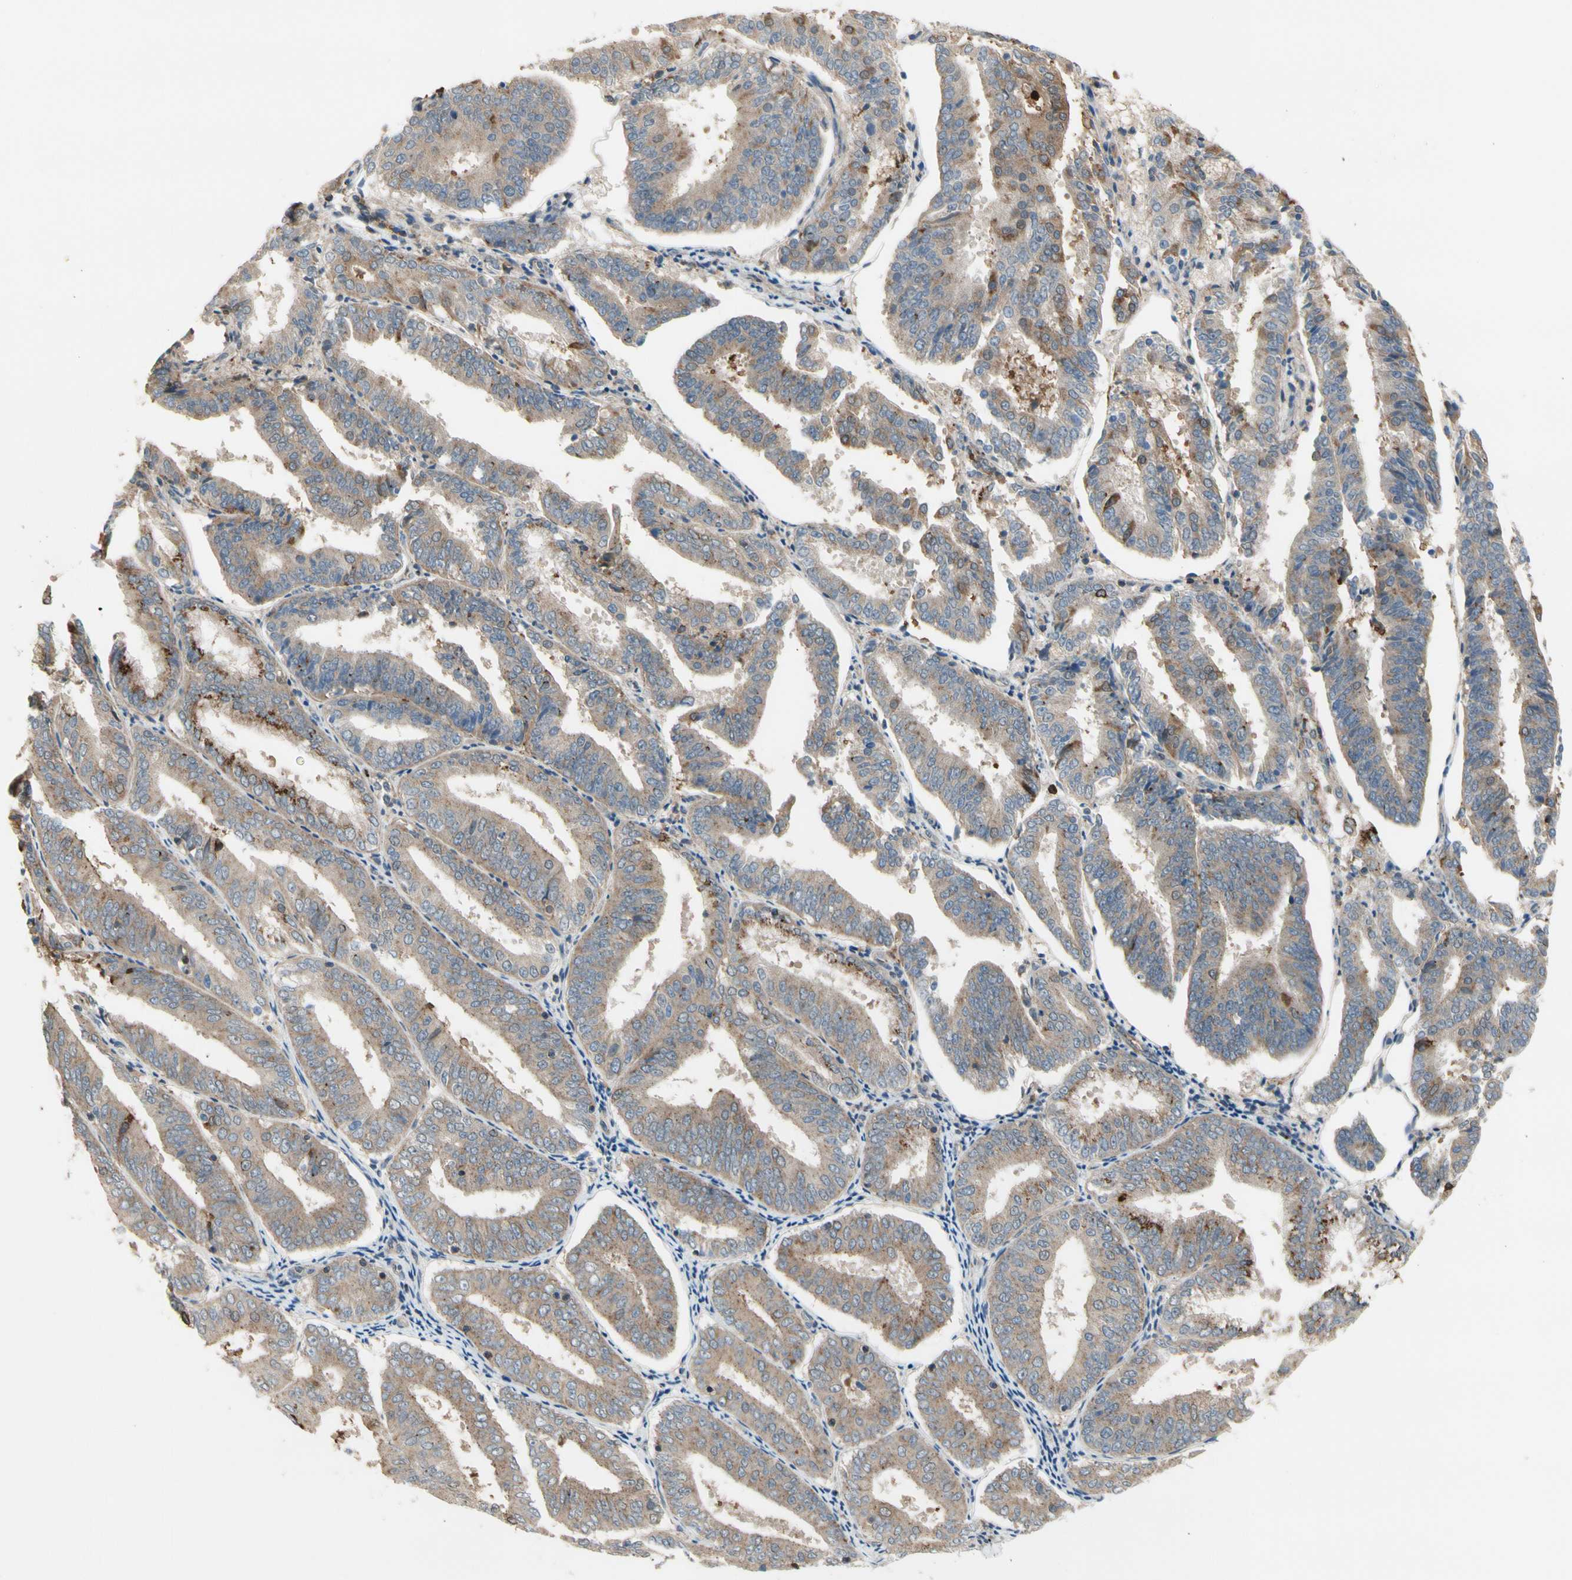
{"staining": {"intensity": "weak", "quantity": ">75%", "location": "cytoplasmic/membranous"}, "tissue": "endometrial cancer", "cell_type": "Tumor cells", "image_type": "cancer", "snomed": [{"axis": "morphology", "description": "Adenocarcinoma, NOS"}, {"axis": "topography", "description": "Endometrium"}], "caption": "Immunohistochemistry staining of endometrial cancer, which reveals low levels of weak cytoplasmic/membranous positivity in about >75% of tumor cells indicating weak cytoplasmic/membranous protein staining. The staining was performed using DAB (brown) for protein detection and nuclei were counterstained in hematoxylin (blue).", "gene": "GALNT5", "patient": {"sex": "female", "age": 63}}